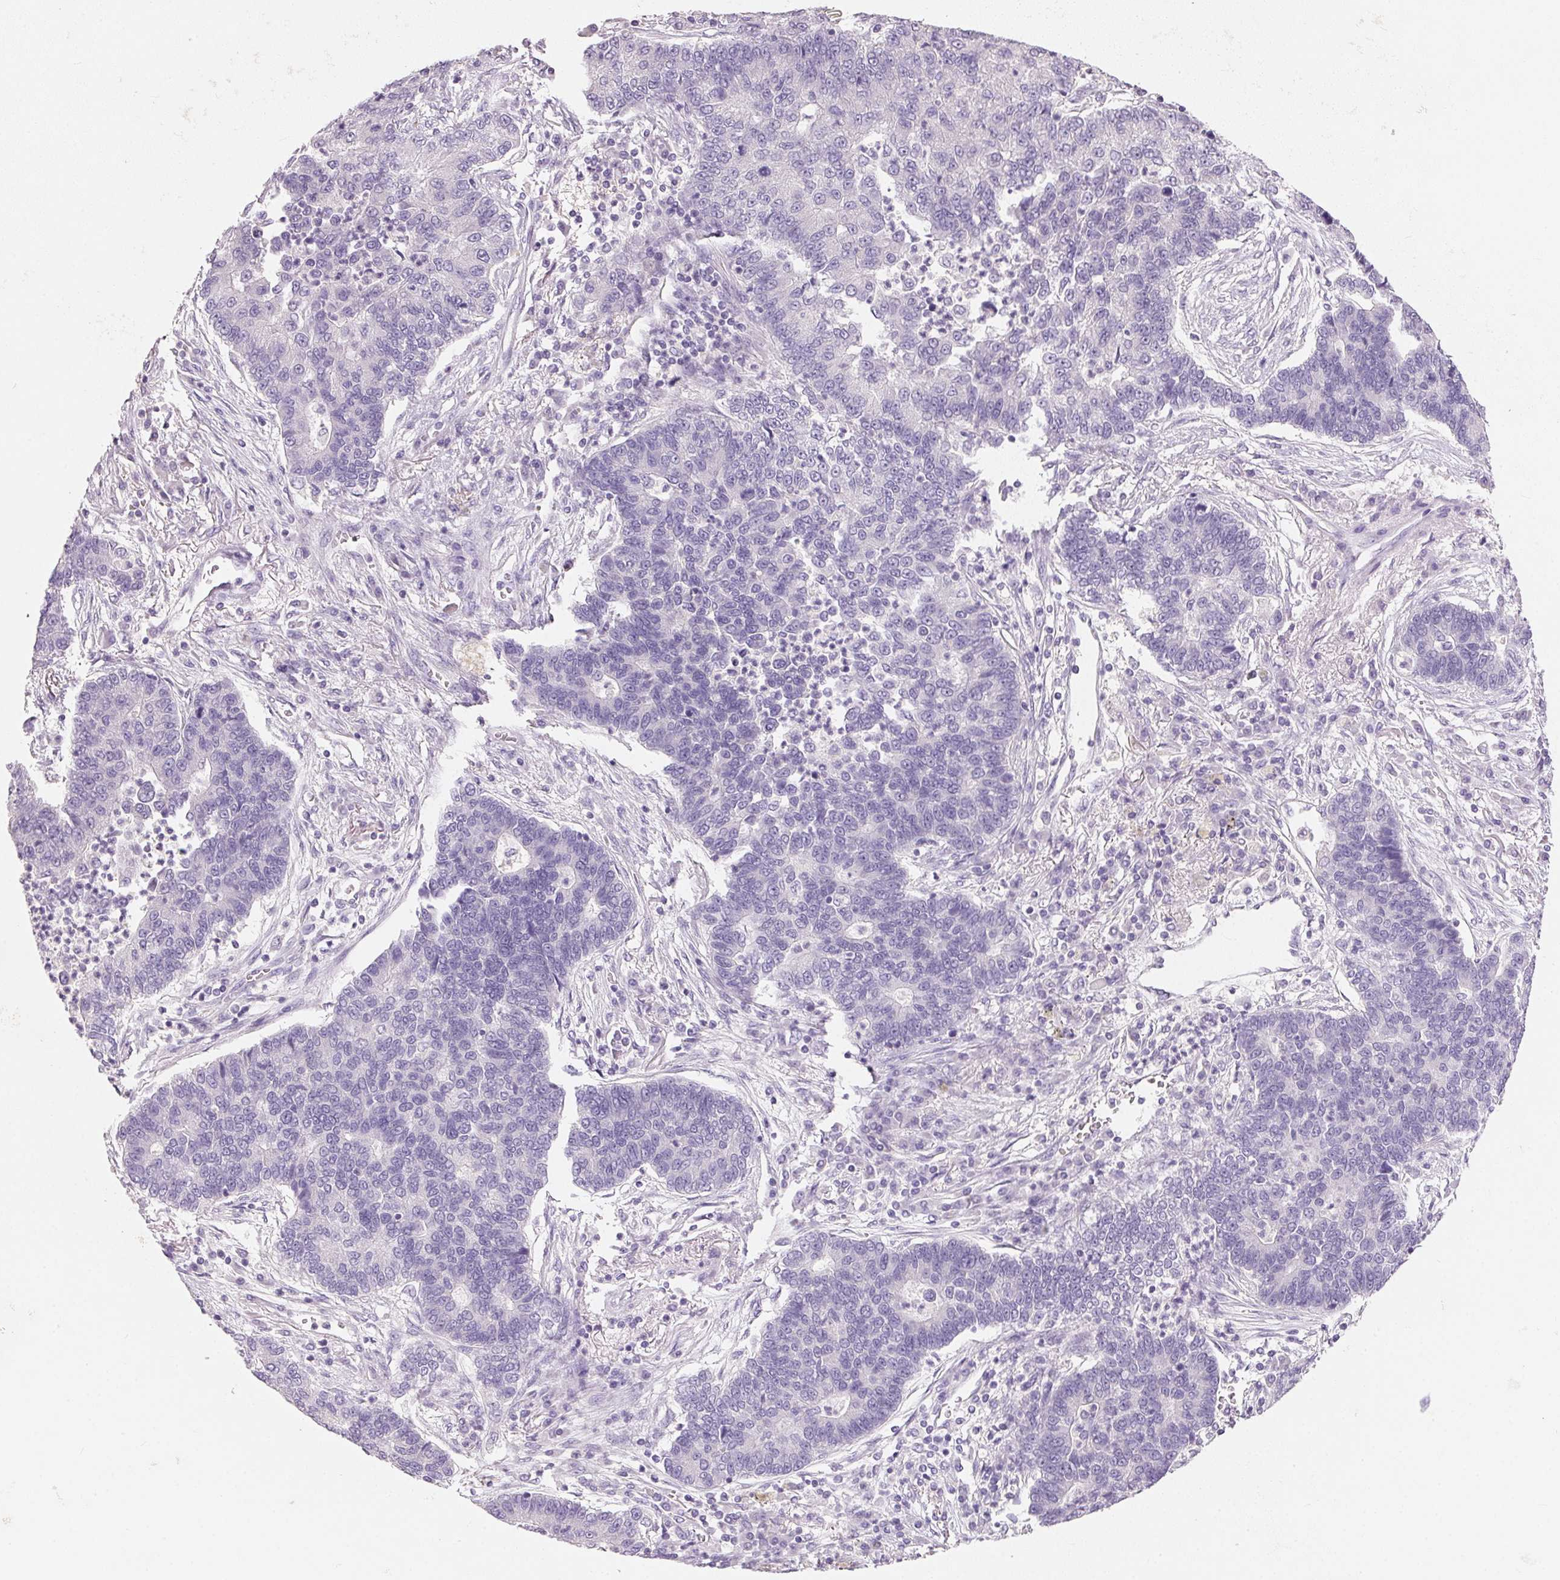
{"staining": {"intensity": "negative", "quantity": "none", "location": "none"}, "tissue": "lung cancer", "cell_type": "Tumor cells", "image_type": "cancer", "snomed": [{"axis": "morphology", "description": "Adenocarcinoma, NOS"}, {"axis": "topography", "description": "Lung"}], "caption": "A high-resolution image shows immunohistochemistry (IHC) staining of lung adenocarcinoma, which displays no significant staining in tumor cells. (Brightfield microscopy of DAB (3,3'-diaminobenzidine) immunohistochemistry at high magnification).", "gene": "HSD17B1", "patient": {"sex": "female", "age": 57}}